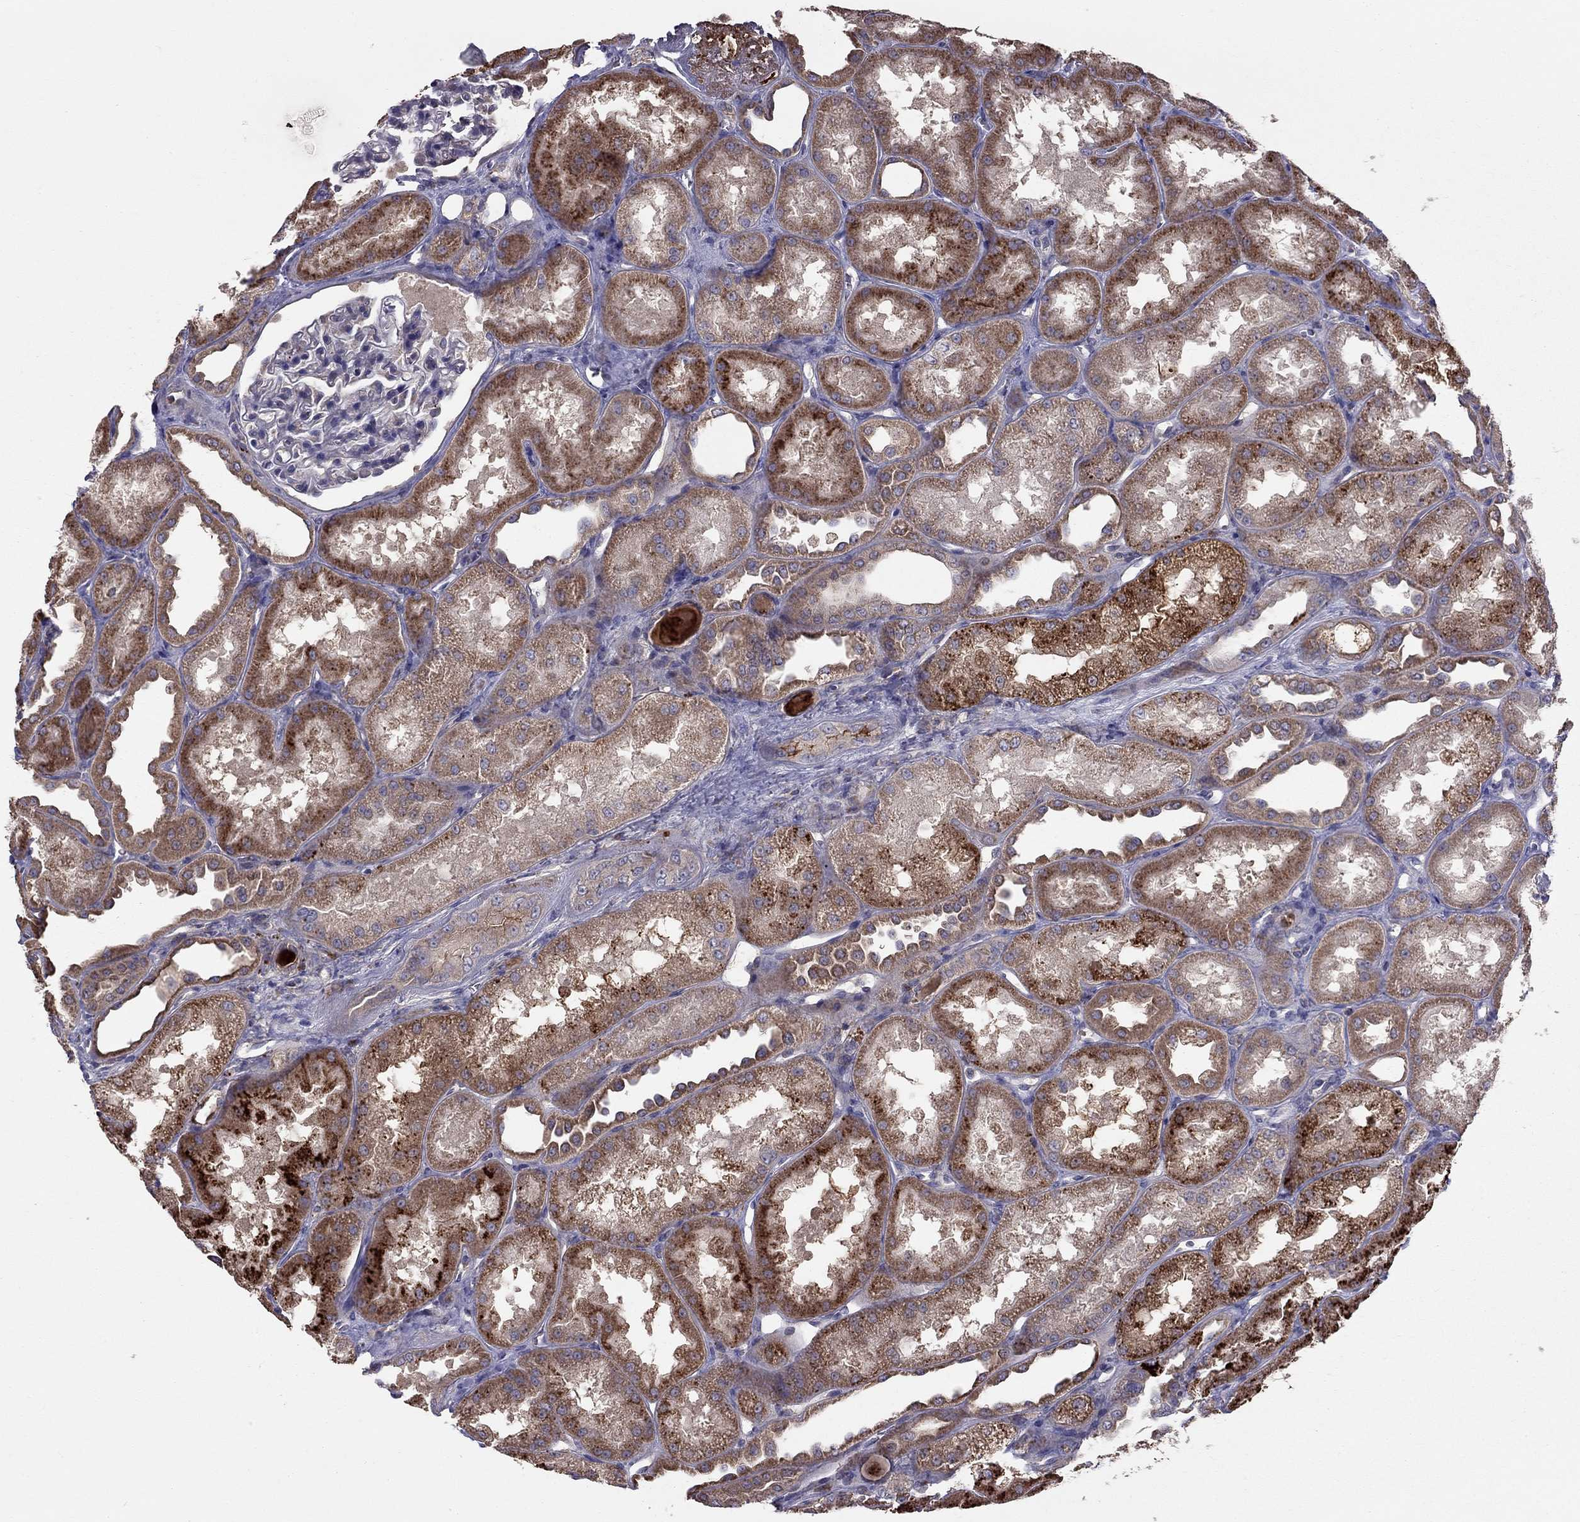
{"staining": {"intensity": "negative", "quantity": "none", "location": "none"}, "tissue": "kidney", "cell_type": "Cells in glomeruli", "image_type": "normal", "snomed": [{"axis": "morphology", "description": "Normal tissue, NOS"}, {"axis": "topography", "description": "Kidney"}], "caption": "The immunohistochemistry (IHC) image has no significant staining in cells in glomeruli of kidney. (DAB (3,3'-diaminobenzidine) IHC, high magnification).", "gene": "PIK3CG", "patient": {"sex": "male", "age": 61}}